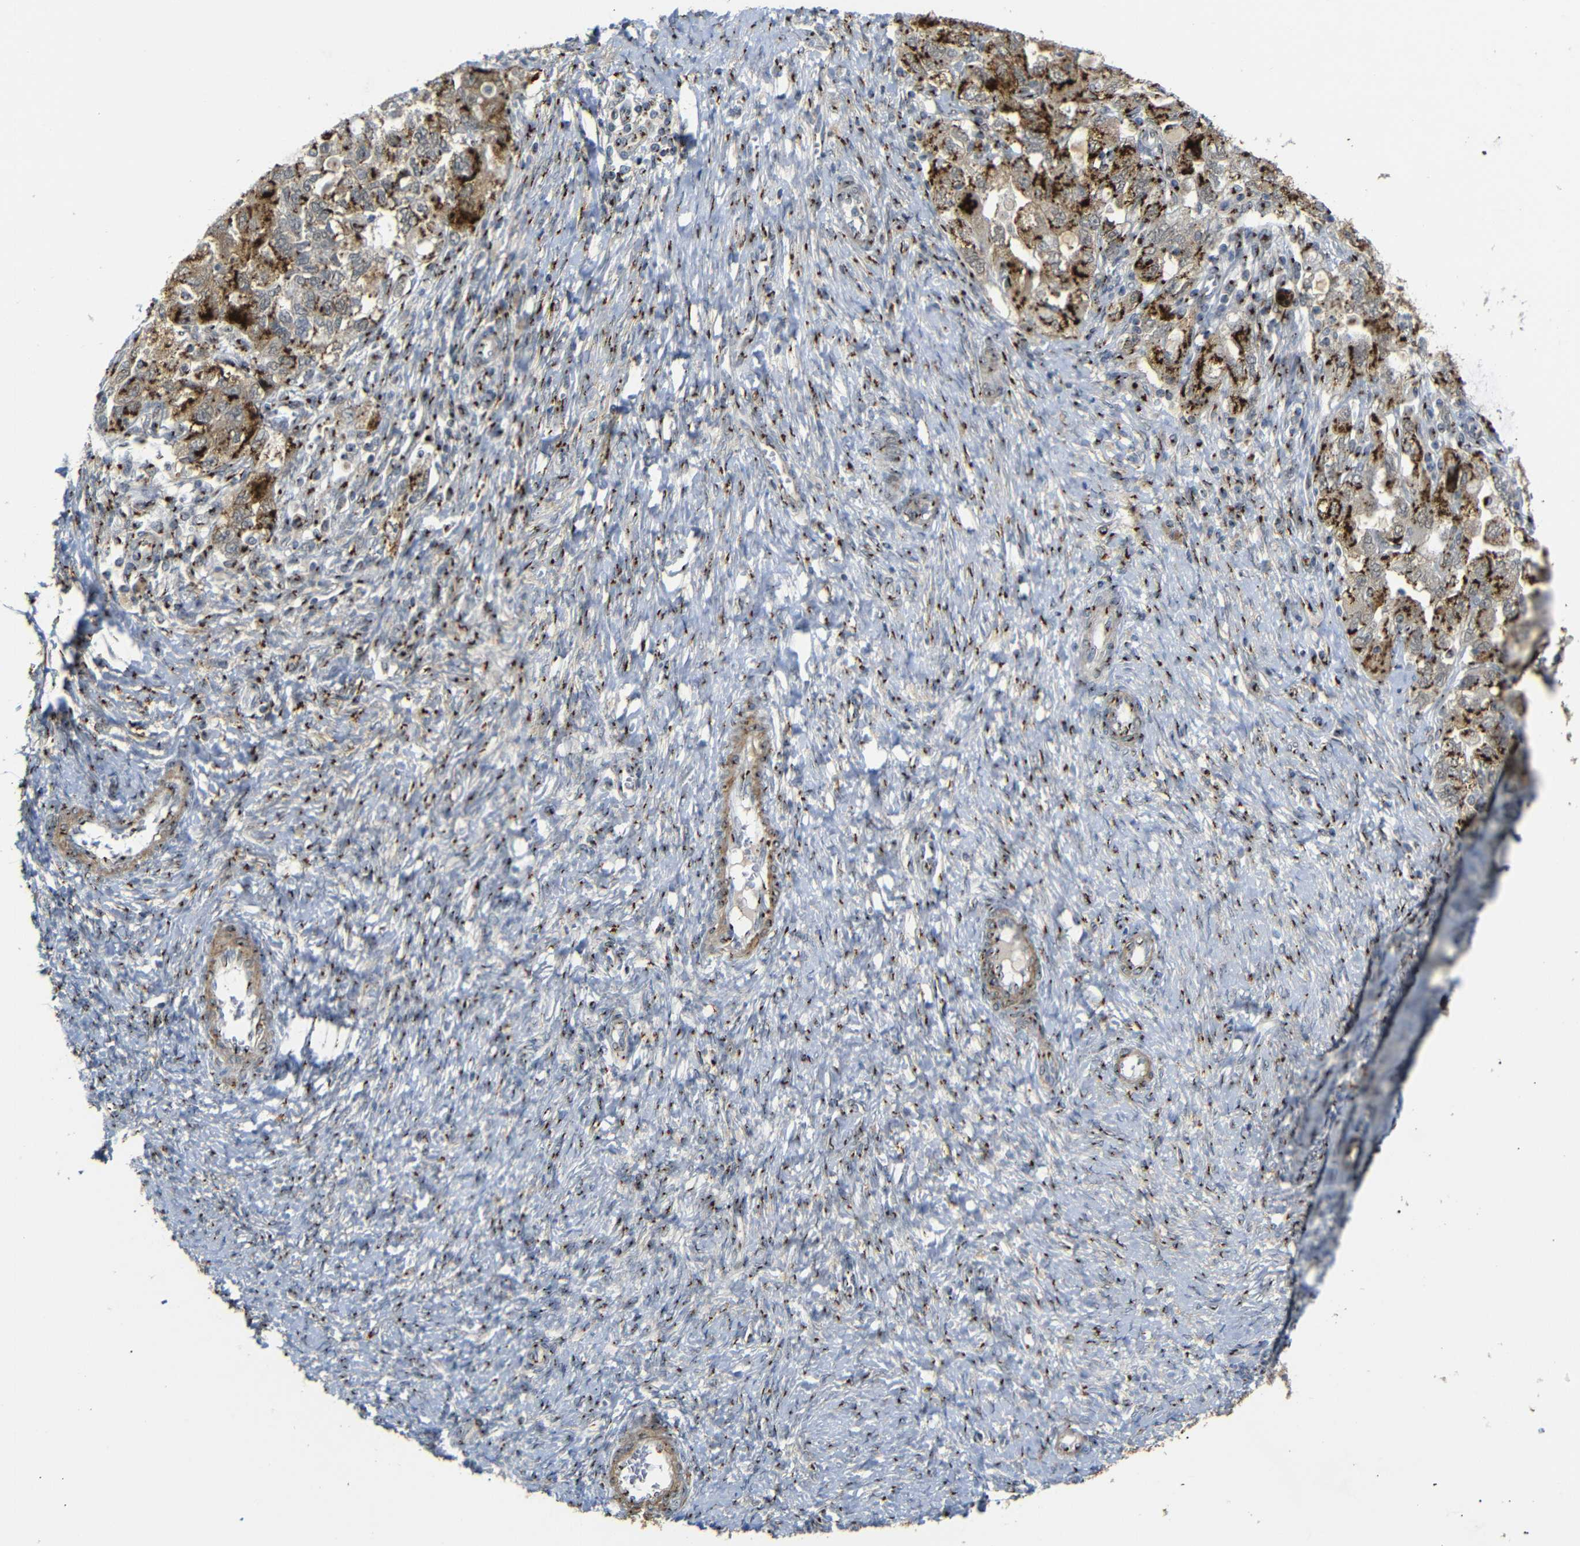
{"staining": {"intensity": "strong", "quantity": ">75%", "location": "cytoplasmic/membranous"}, "tissue": "ovarian cancer", "cell_type": "Tumor cells", "image_type": "cancer", "snomed": [{"axis": "morphology", "description": "Carcinoma, NOS"}, {"axis": "morphology", "description": "Cystadenocarcinoma, serous, NOS"}, {"axis": "topography", "description": "Ovary"}], "caption": "About >75% of tumor cells in human ovarian carcinoma display strong cytoplasmic/membranous protein positivity as visualized by brown immunohistochemical staining.", "gene": "TGOLN2", "patient": {"sex": "female", "age": 69}}